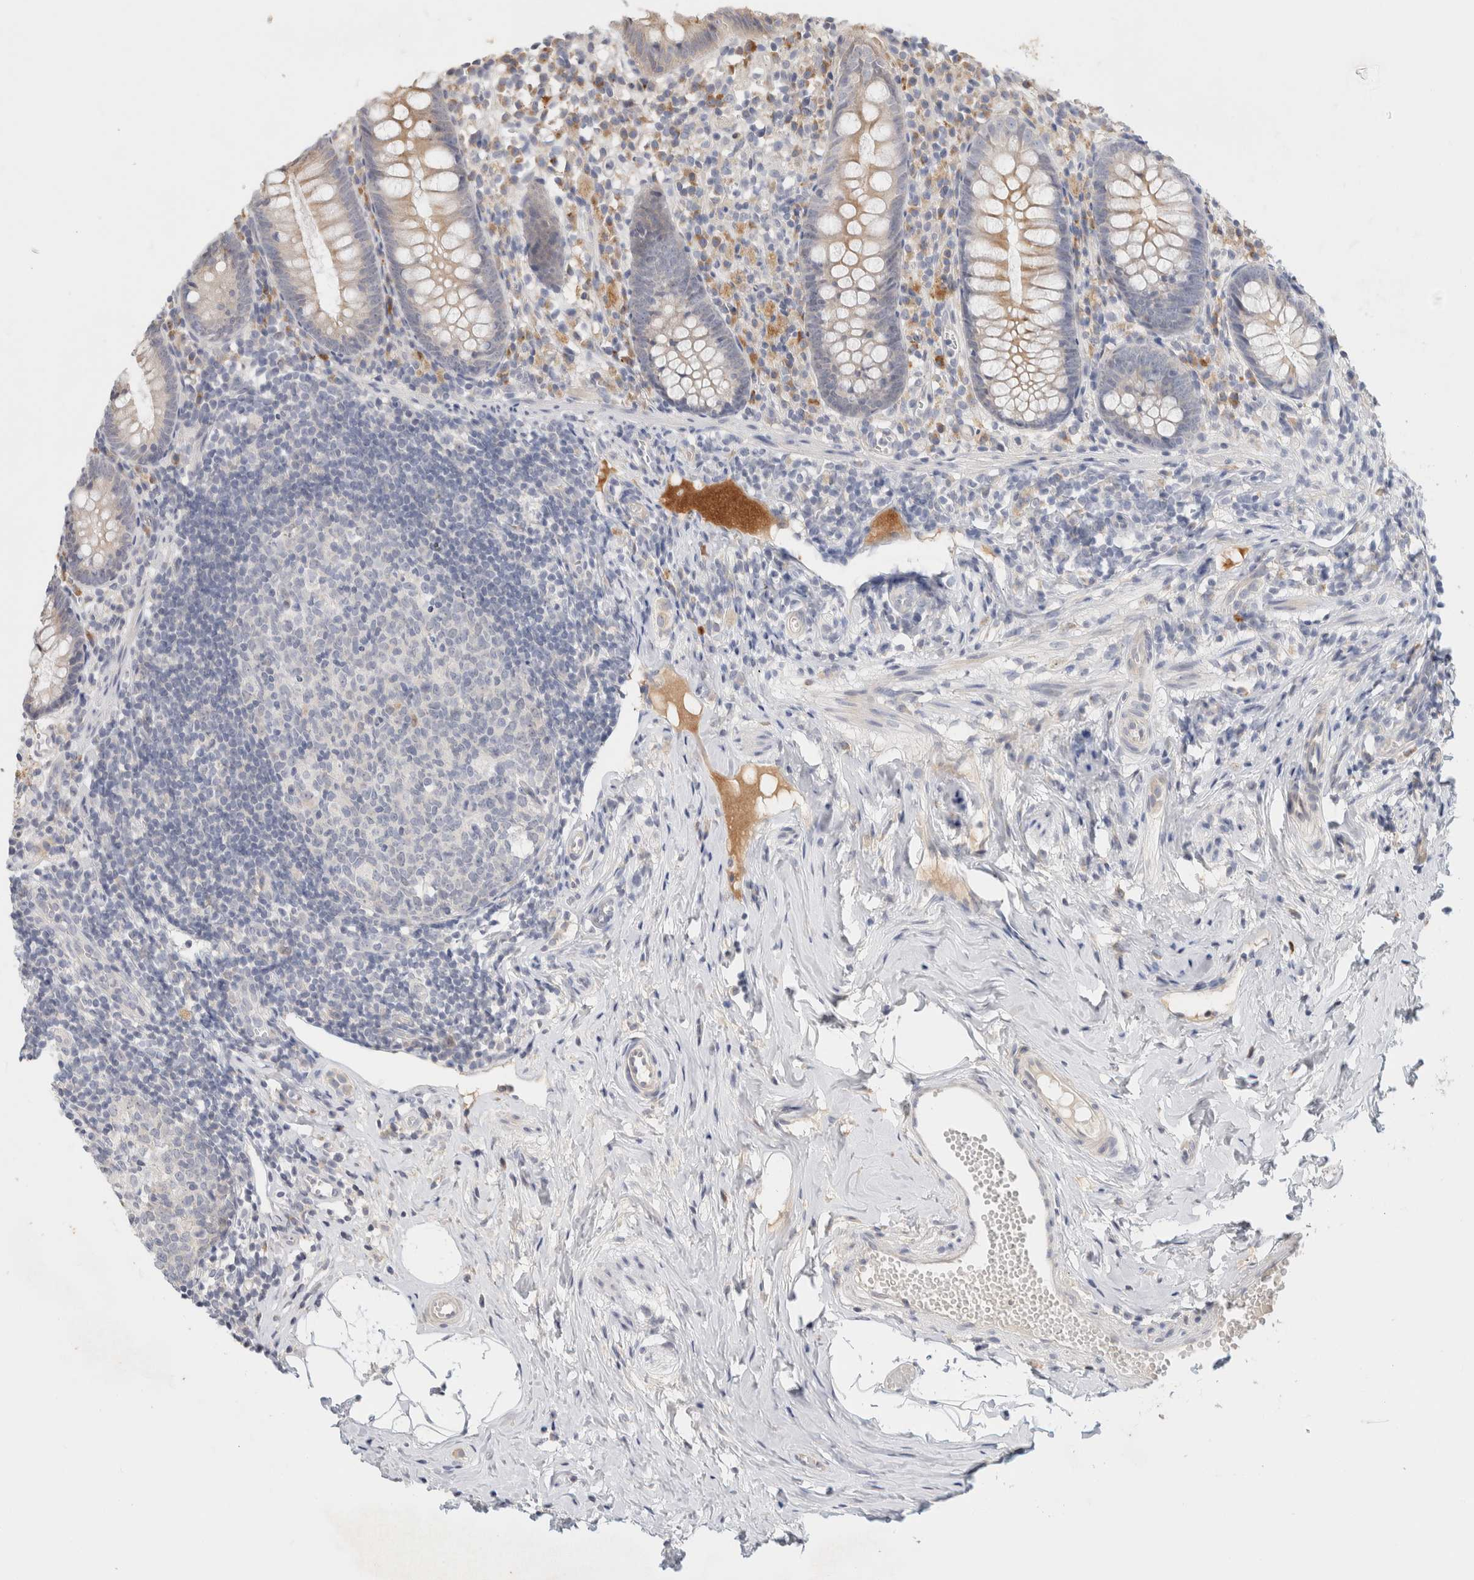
{"staining": {"intensity": "weak", "quantity": "<25%", "location": "cytoplasmic/membranous"}, "tissue": "appendix", "cell_type": "Glandular cells", "image_type": "normal", "snomed": [{"axis": "morphology", "description": "Normal tissue, NOS"}, {"axis": "topography", "description": "Appendix"}], "caption": "This photomicrograph is of unremarkable appendix stained with IHC to label a protein in brown with the nuclei are counter-stained blue. There is no positivity in glandular cells.", "gene": "SPRTN", "patient": {"sex": "female", "age": 20}}